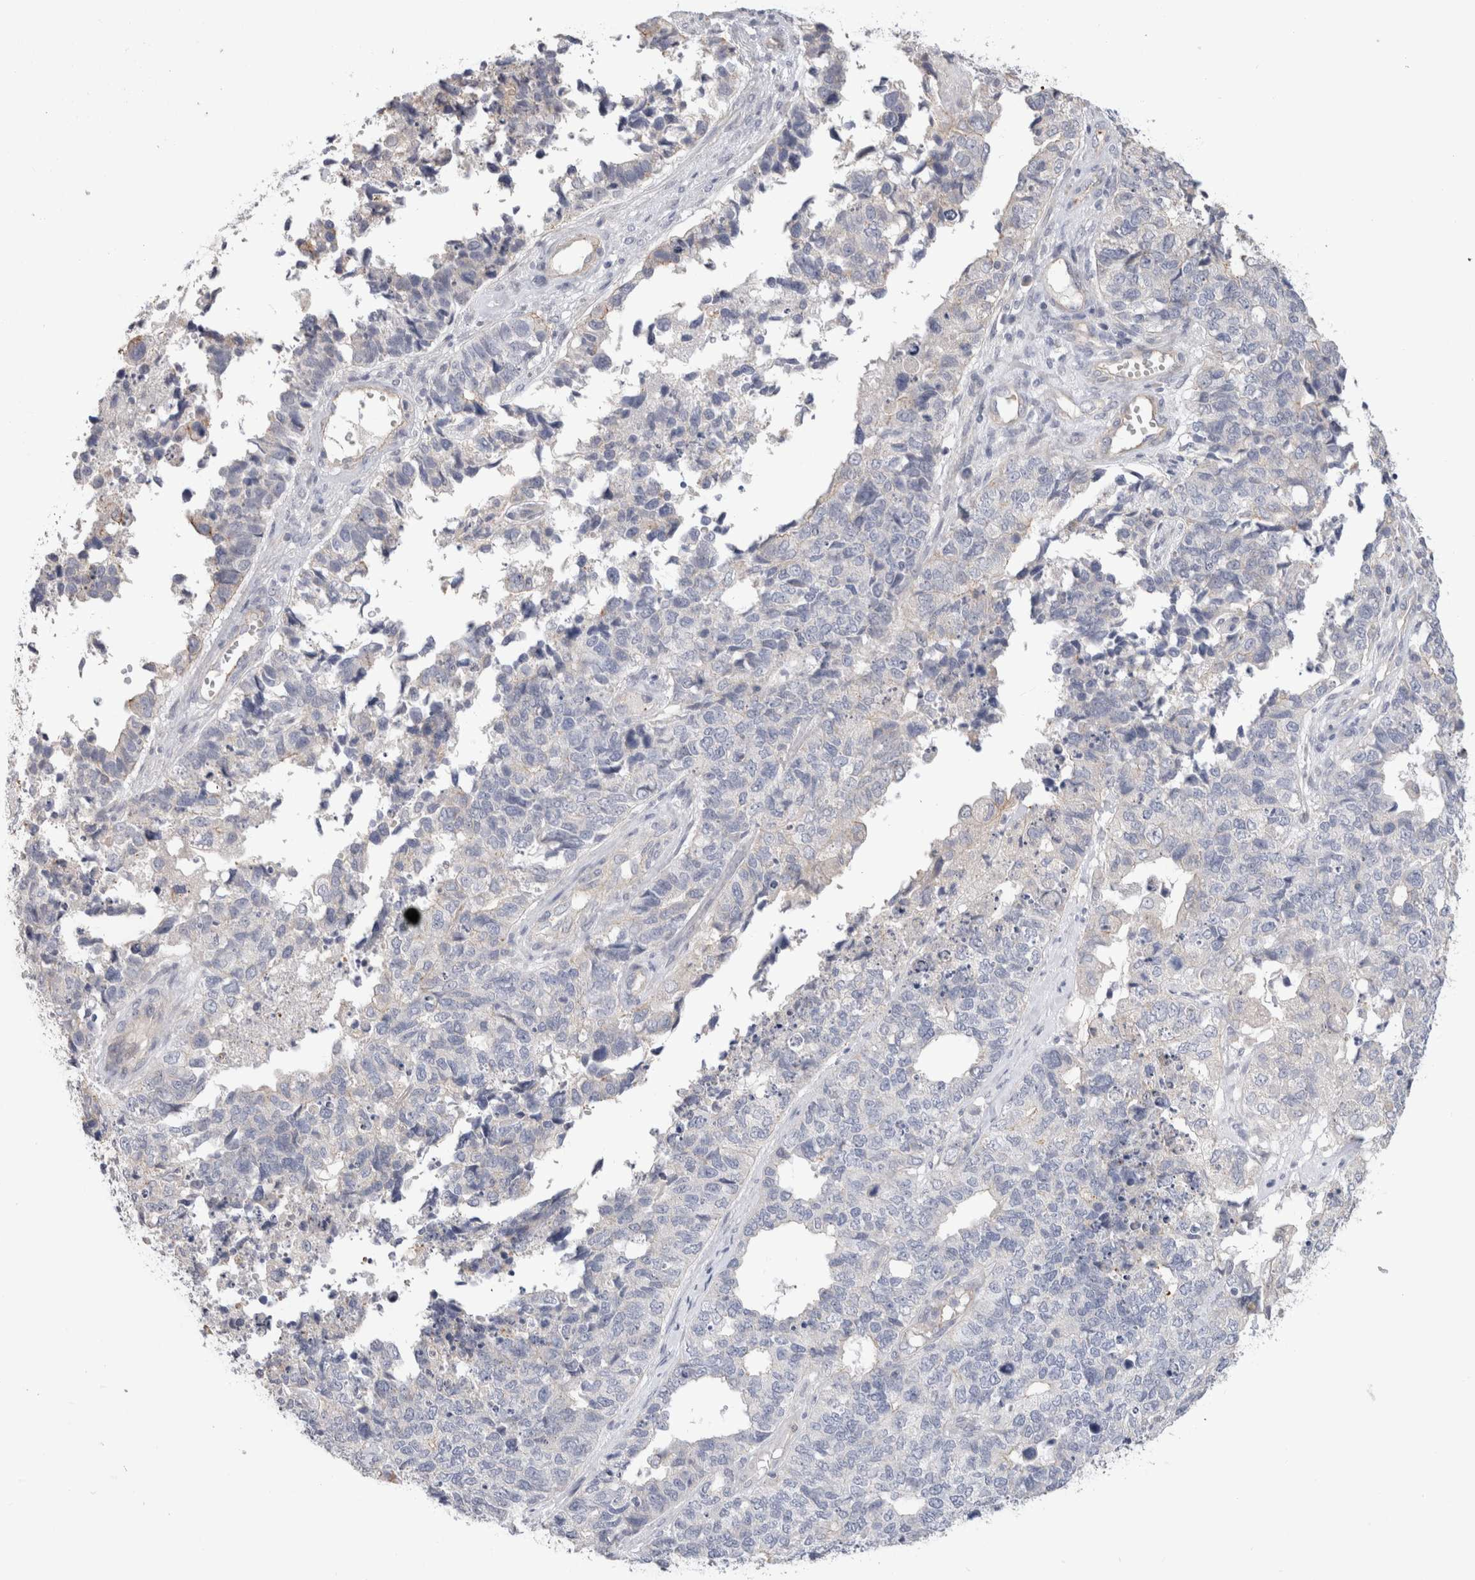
{"staining": {"intensity": "negative", "quantity": "none", "location": "none"}, "tissue": "cervical cancer", "cell_type": "Tumor cells", "image_type": "cancer", "snomed": [{"axis": "morphology", "description": "Squamous cell carcinoma, NOS"}, {"axis": "topography", "description": "Cervix"}], "caption": "DAB immunohistochemical staining of human cervical squamous cell carcinoma demonstrates no significant positivity in tumor cells.", "gene": "AFP", "patient": {"sex": "female", "age": 63}}